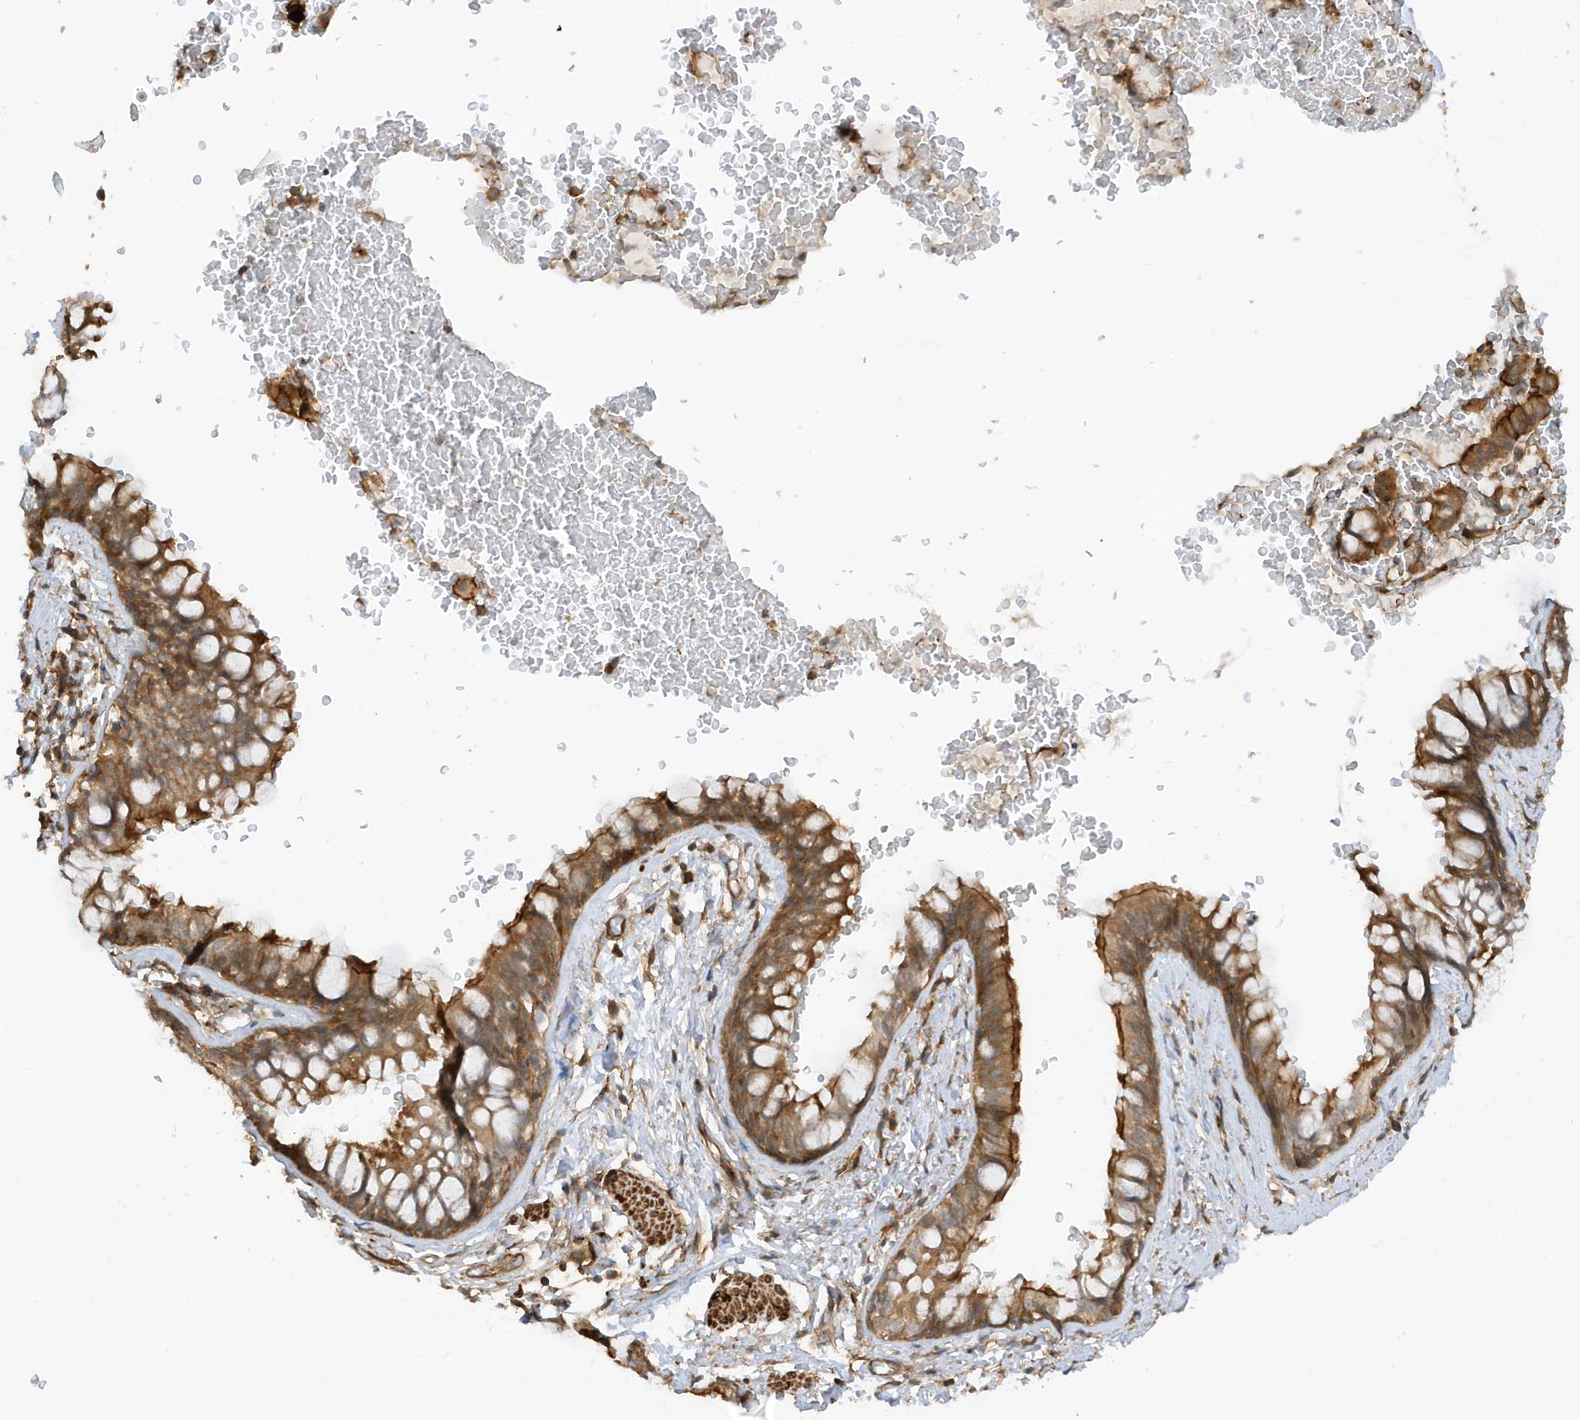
{"staining": {"intensity": "moderate", "quantity": ">75%", "location": "cytoplasmic/membranous"}, "tissue": "bronchus", "cell_type": "Respiratory epithelial cells", "image_type": "normal", "snomed": [{"axis": "morphology", "description": "Normal tissue, NOS"}, {"axis": "topography", "description": "Cartilage tissue"}, {"axis": "topography", "description": "Bronchus"}], "caption": "A high-resolution histopathology image shows immunohistochemistry staining of benign bronchus, which displays moderate cytoplasmic/membranous expression in about >75% of respiratory epithelial cells. The staining was performed using DAB (3,3'-diaminobenzidine) to visualize the protein expression in brown, while the nuclei were stained in blue with hematoxylin (Magnification: 20x).", "gene": "CDC42EP3", "patient": {"sex": "female", "age": 36}}